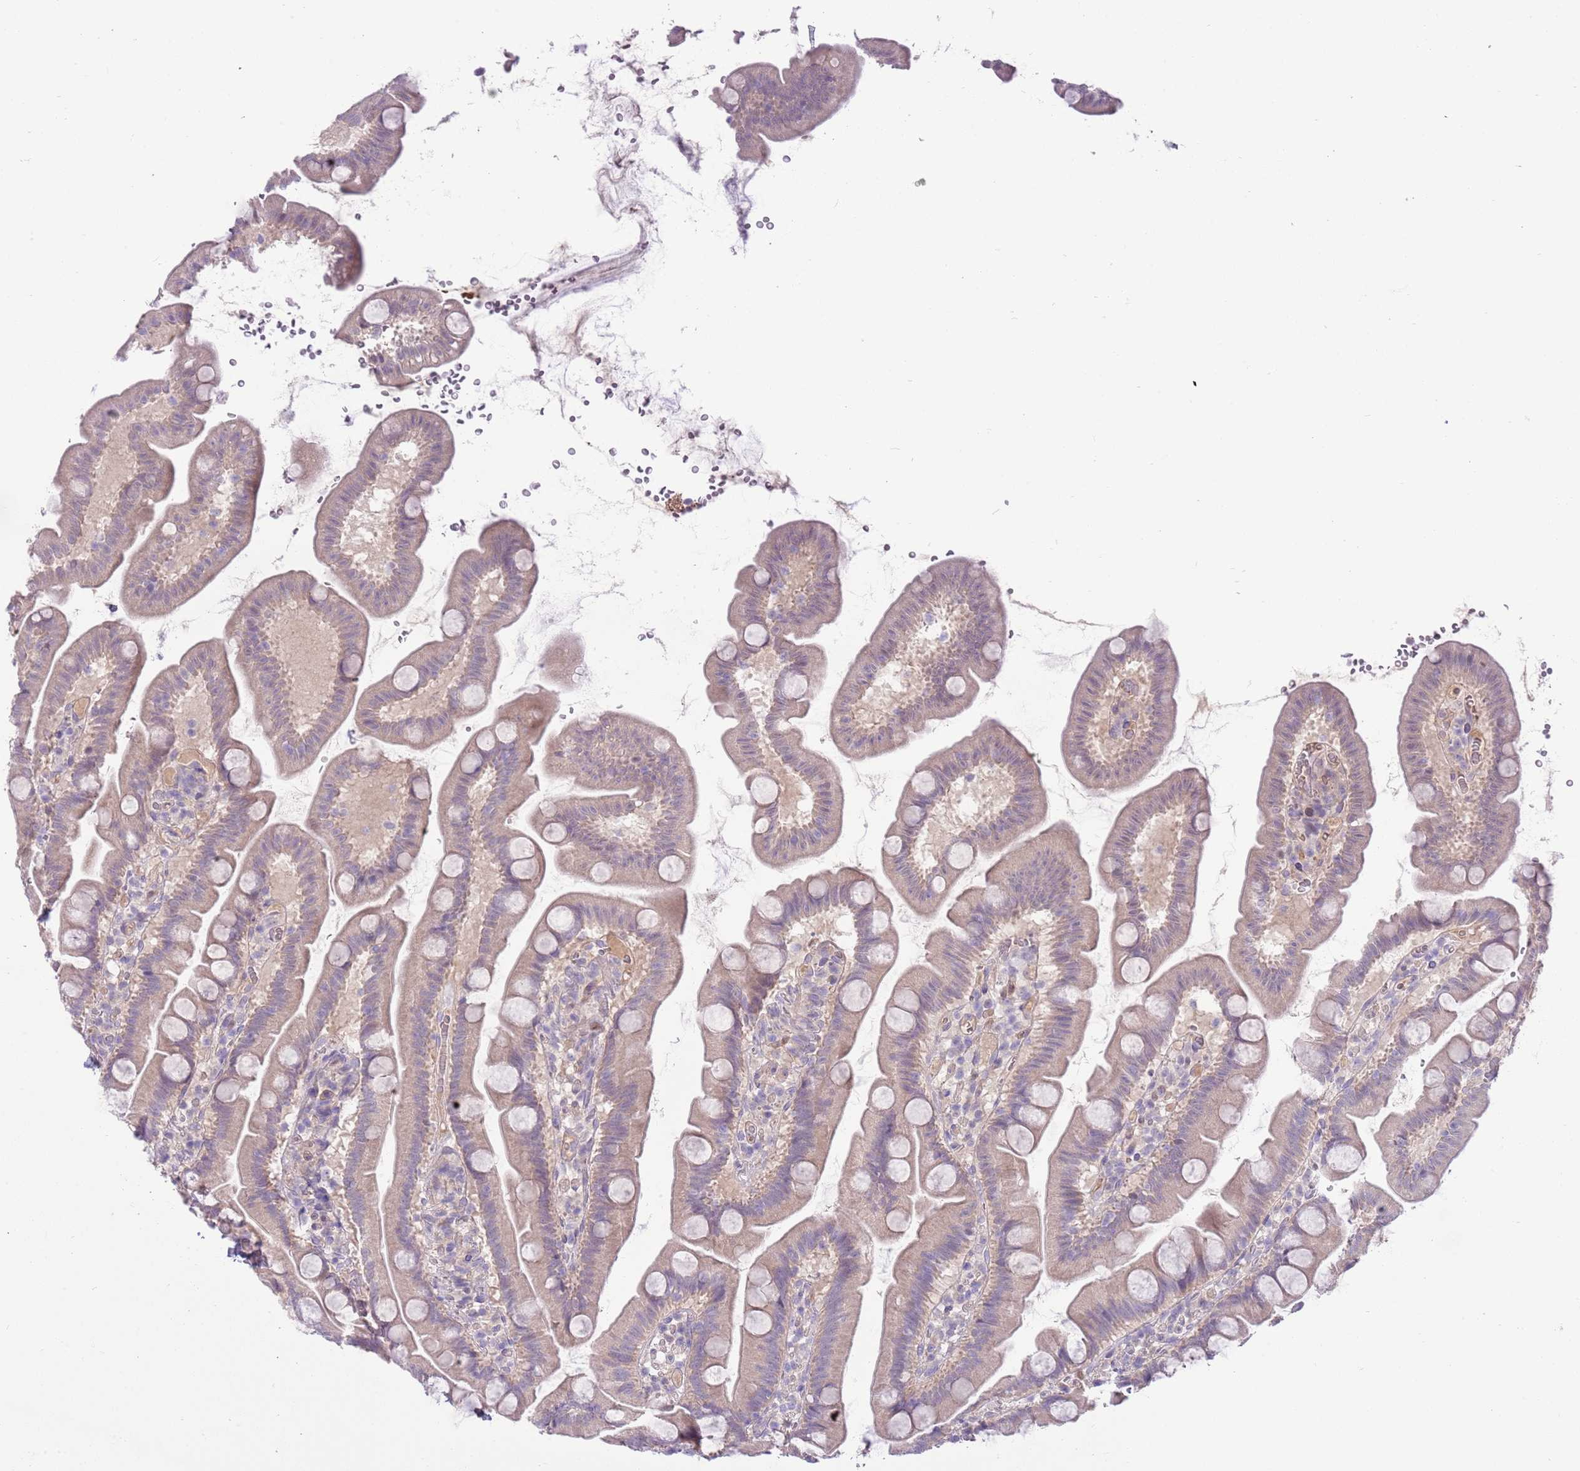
{"staining": {"intensity": "moderate", "quantity": "<25%", "location": "cytoplasmic/membranous,nuclear"}, "tissue": "small intestine", "cell_type": "Glandular cells", "image_type": "normal", "snomed": [{"axis": "morphology", "description": "Normal tissue, NOS"}, {"axis": "topography", "description": "Small intestine"}], "caption": "The photomicrograph exhibits staining of benign small intestine, revealing moderate cytoplasmic/membranous,nuclear protein positivity (brown color) within glandular cells.", "gene": "FBRSL1", "patient": {"sex": "female", "age": 68}}